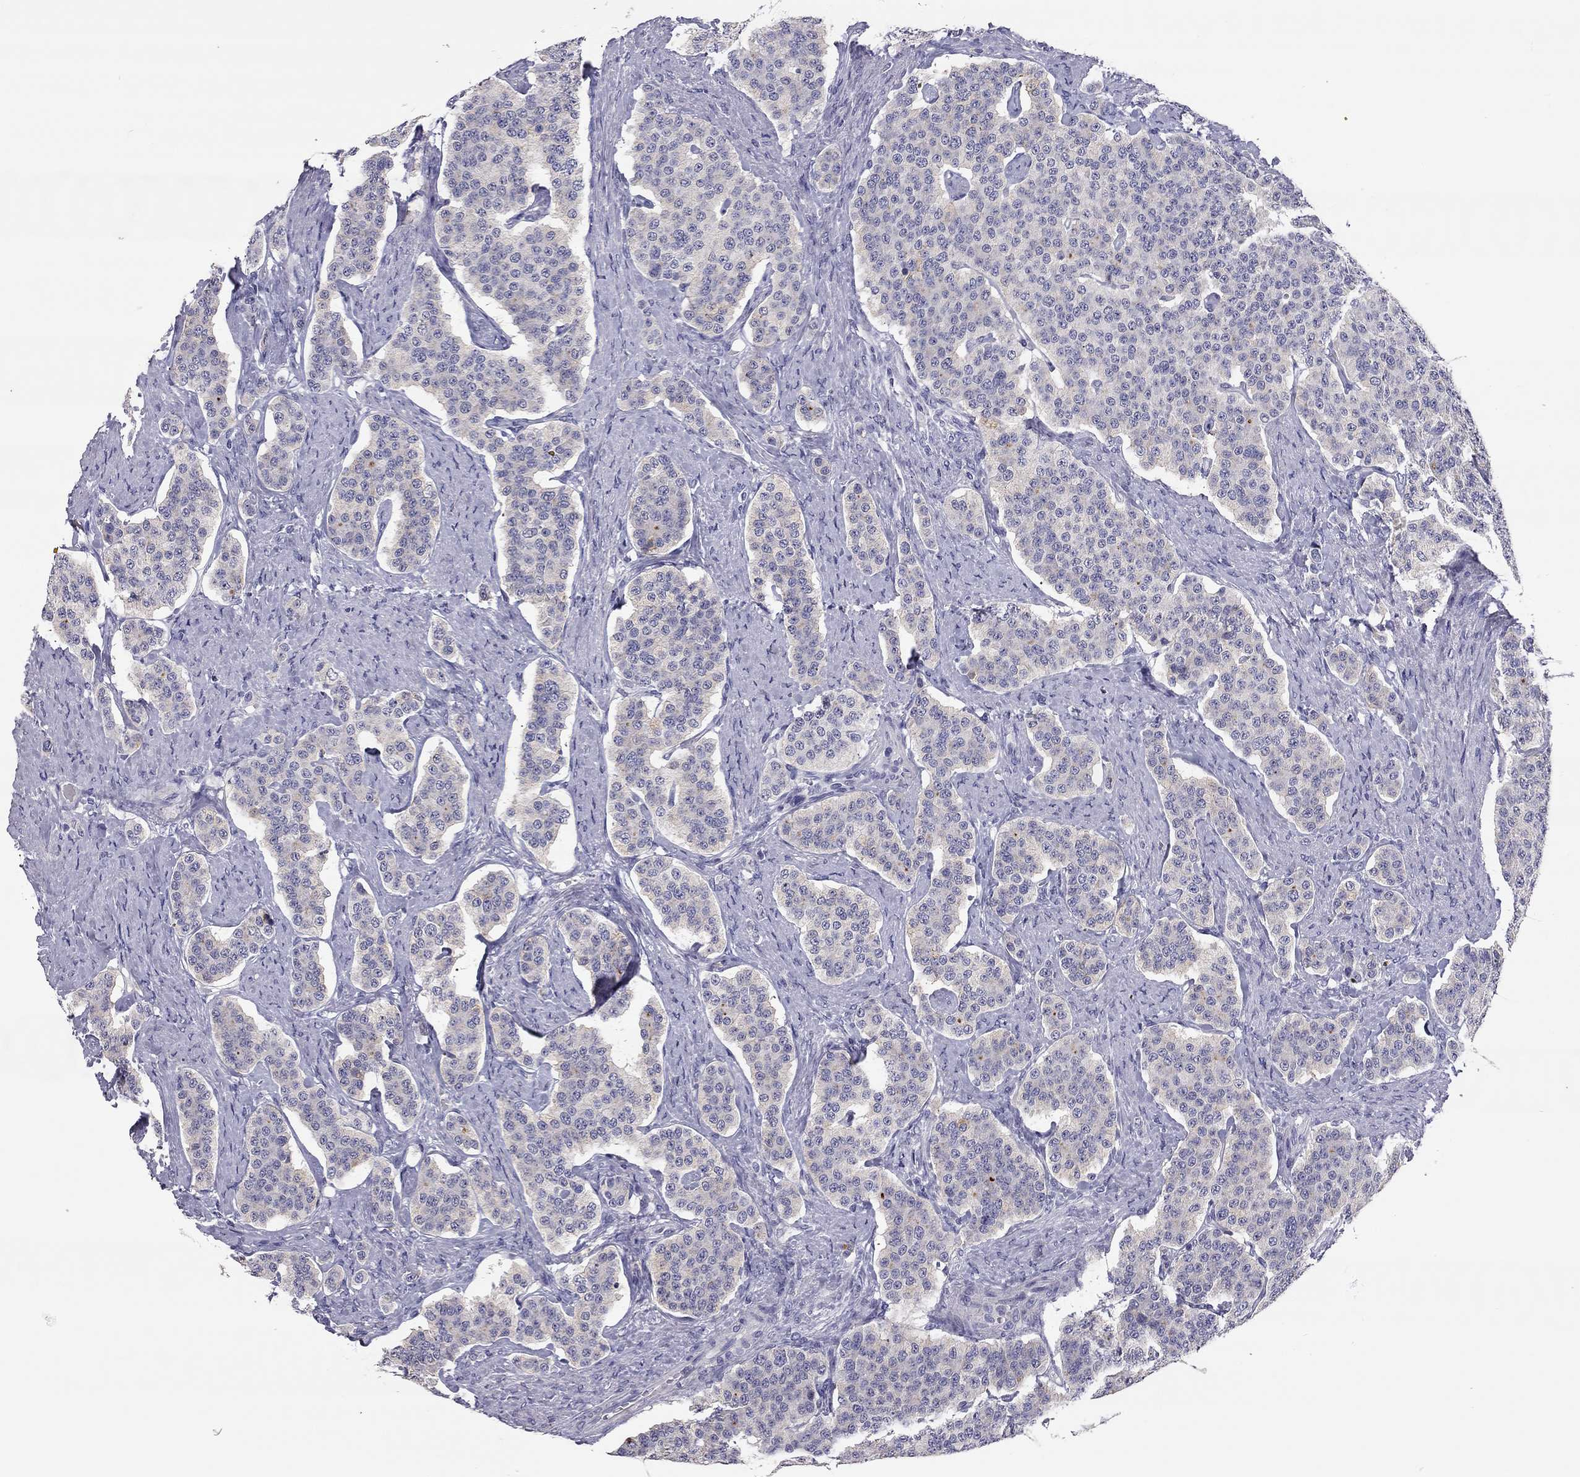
{"staining": {"intensity": "negative", "quantity": "none", "location": "none"}, "tissue": "carcinoid", "cell_type": "Tumor cells", "image_type": "cancer", "snomed": [{"axis": "morphology", "description": "Carcinoid, malignant, NOS"}, {"axis": "topography", "description": "Small intestine"}], "caption": "DAB (3,3'-diaminobenzidine) immunohistochemical staining of carcinoid (malignant) demonstrates no significant positivity in tumor cells.", "gene": "SCARB1", "patient": {"sex": "female", "age": 58}}